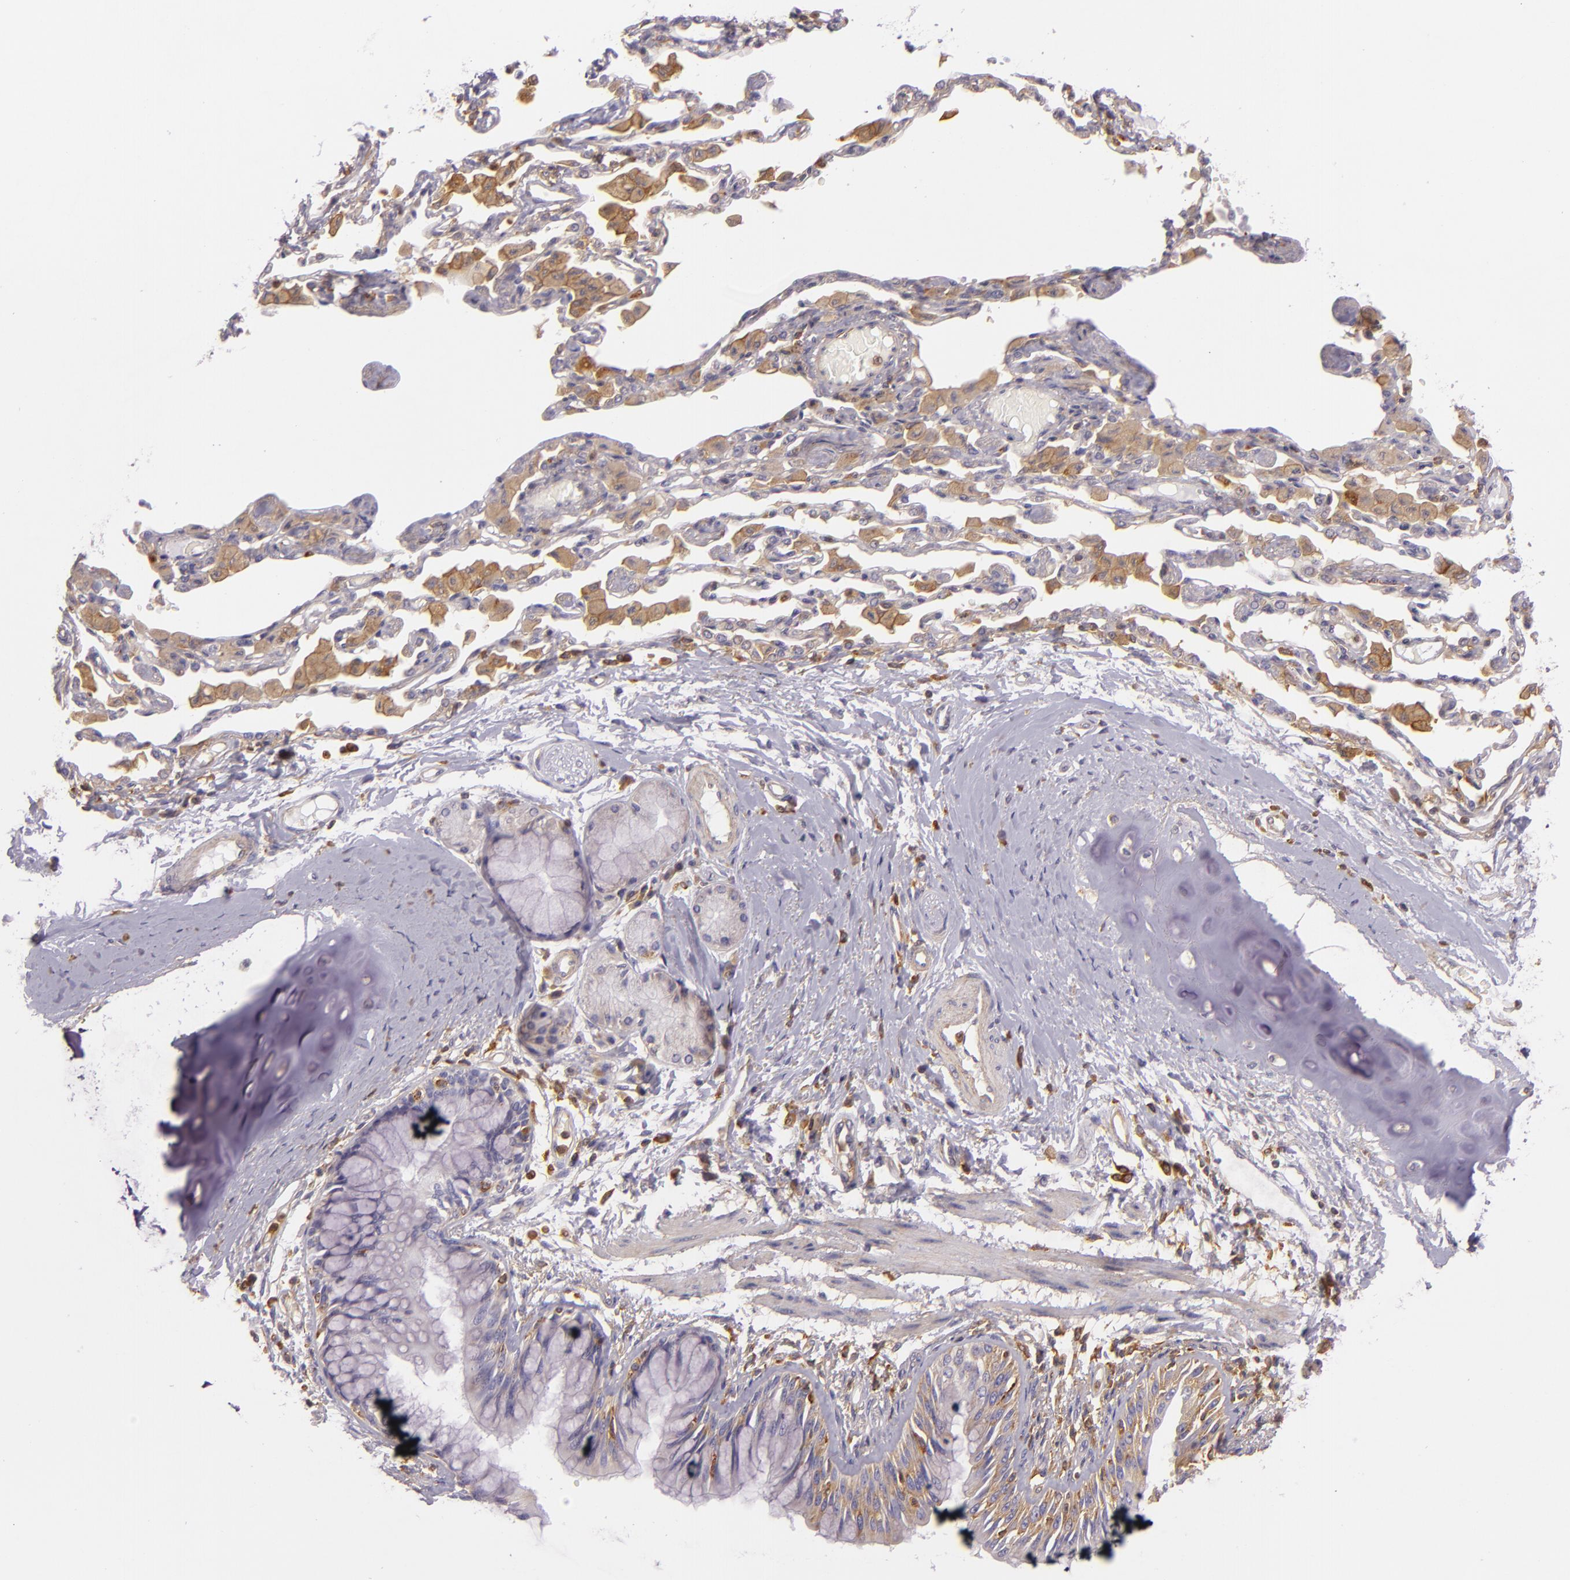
{"staining": {"intensity": "moderate", "quantity": ">75%", "location": "cytoplasmic/membranous"}, "tissue": "bronchus", "cell_type": "Respiratory epithelial cells", "image_type": "normal", "snomed": [{"axis": "morphology", "description": "Normal tissue, NOS"}, {"axis": "topography", "description": "Cartilage tissue"}, {"axis": "topography", "description": "Bronchus"}, {"axis": "topography", "description": "Lung"}, {"axis": "topography", "description": "Peripheral nerve tissue"}], "caption": "Protein staining of unremarkable bronchus exhibits moderate cytoplasmic/membranous staining in approximately >75% of respiratory epithelial cells. (DAB (3,3'-diaminobenzidine) = brown stain, brightfield microscopy at high magnification).", "gene": "TLN1", "patient": {"sex": "female", "age": 49}}